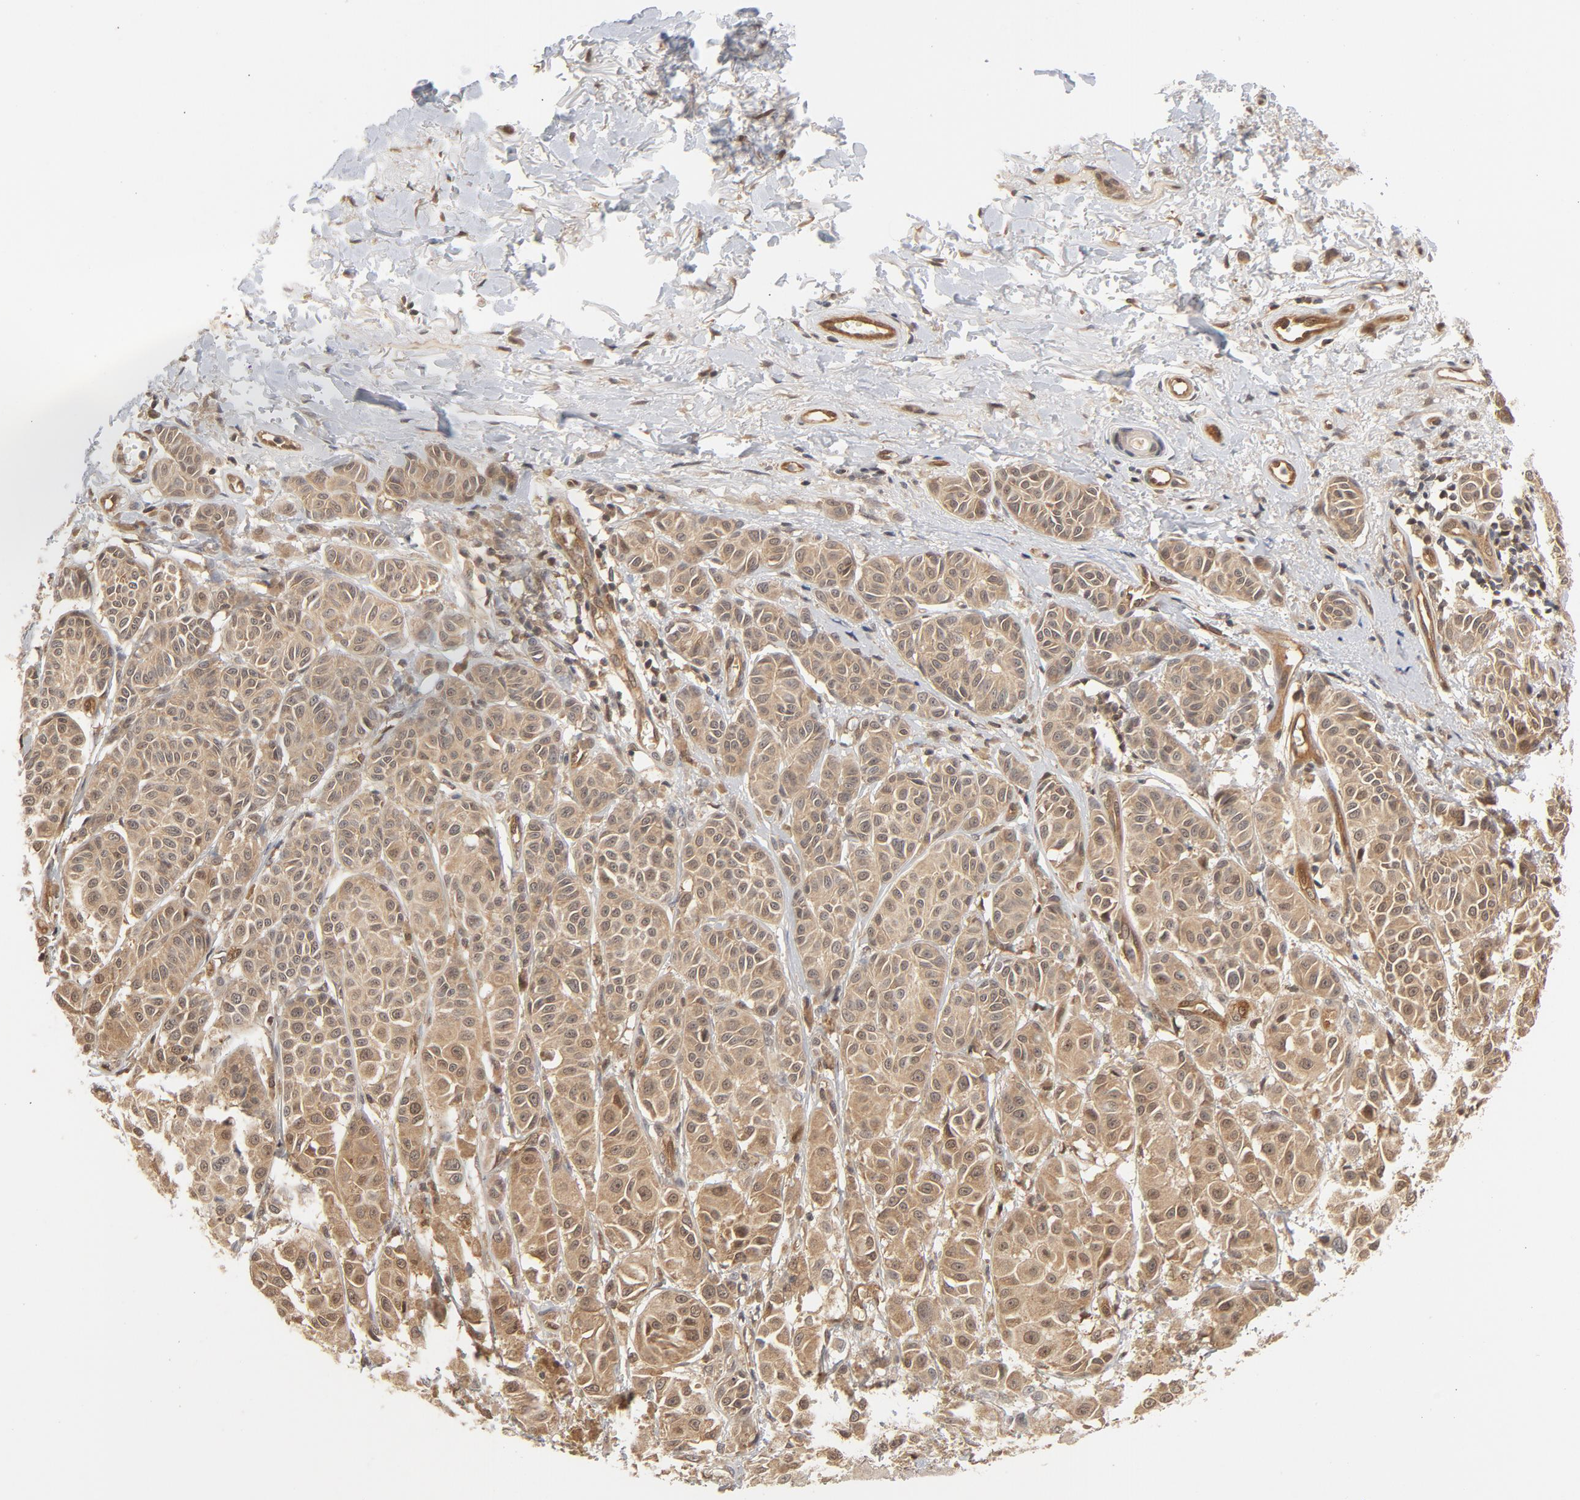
{"staining": {"intensity": "moderate", "quantity": ">75%", "location": "cytoplasmic/membranous"}, "tissue": "melanoma", "cell_type": "Tumor cells", "image_type": "cancer", "snomed": [{"axis": "morphology", "description": "Malignant melanoma, NOS"}, {"axis": "topography", "description": "Skin"}], "caption": "IHC micrograph of human malignant melanoma stained for a protein (brown), which demonstrates medium levels of moderate cytoplasmic/membranous positivity in approximately >75% of tumor cells.", "gene": "CDC37", "patient": {"sex": "male", "age": 76}}